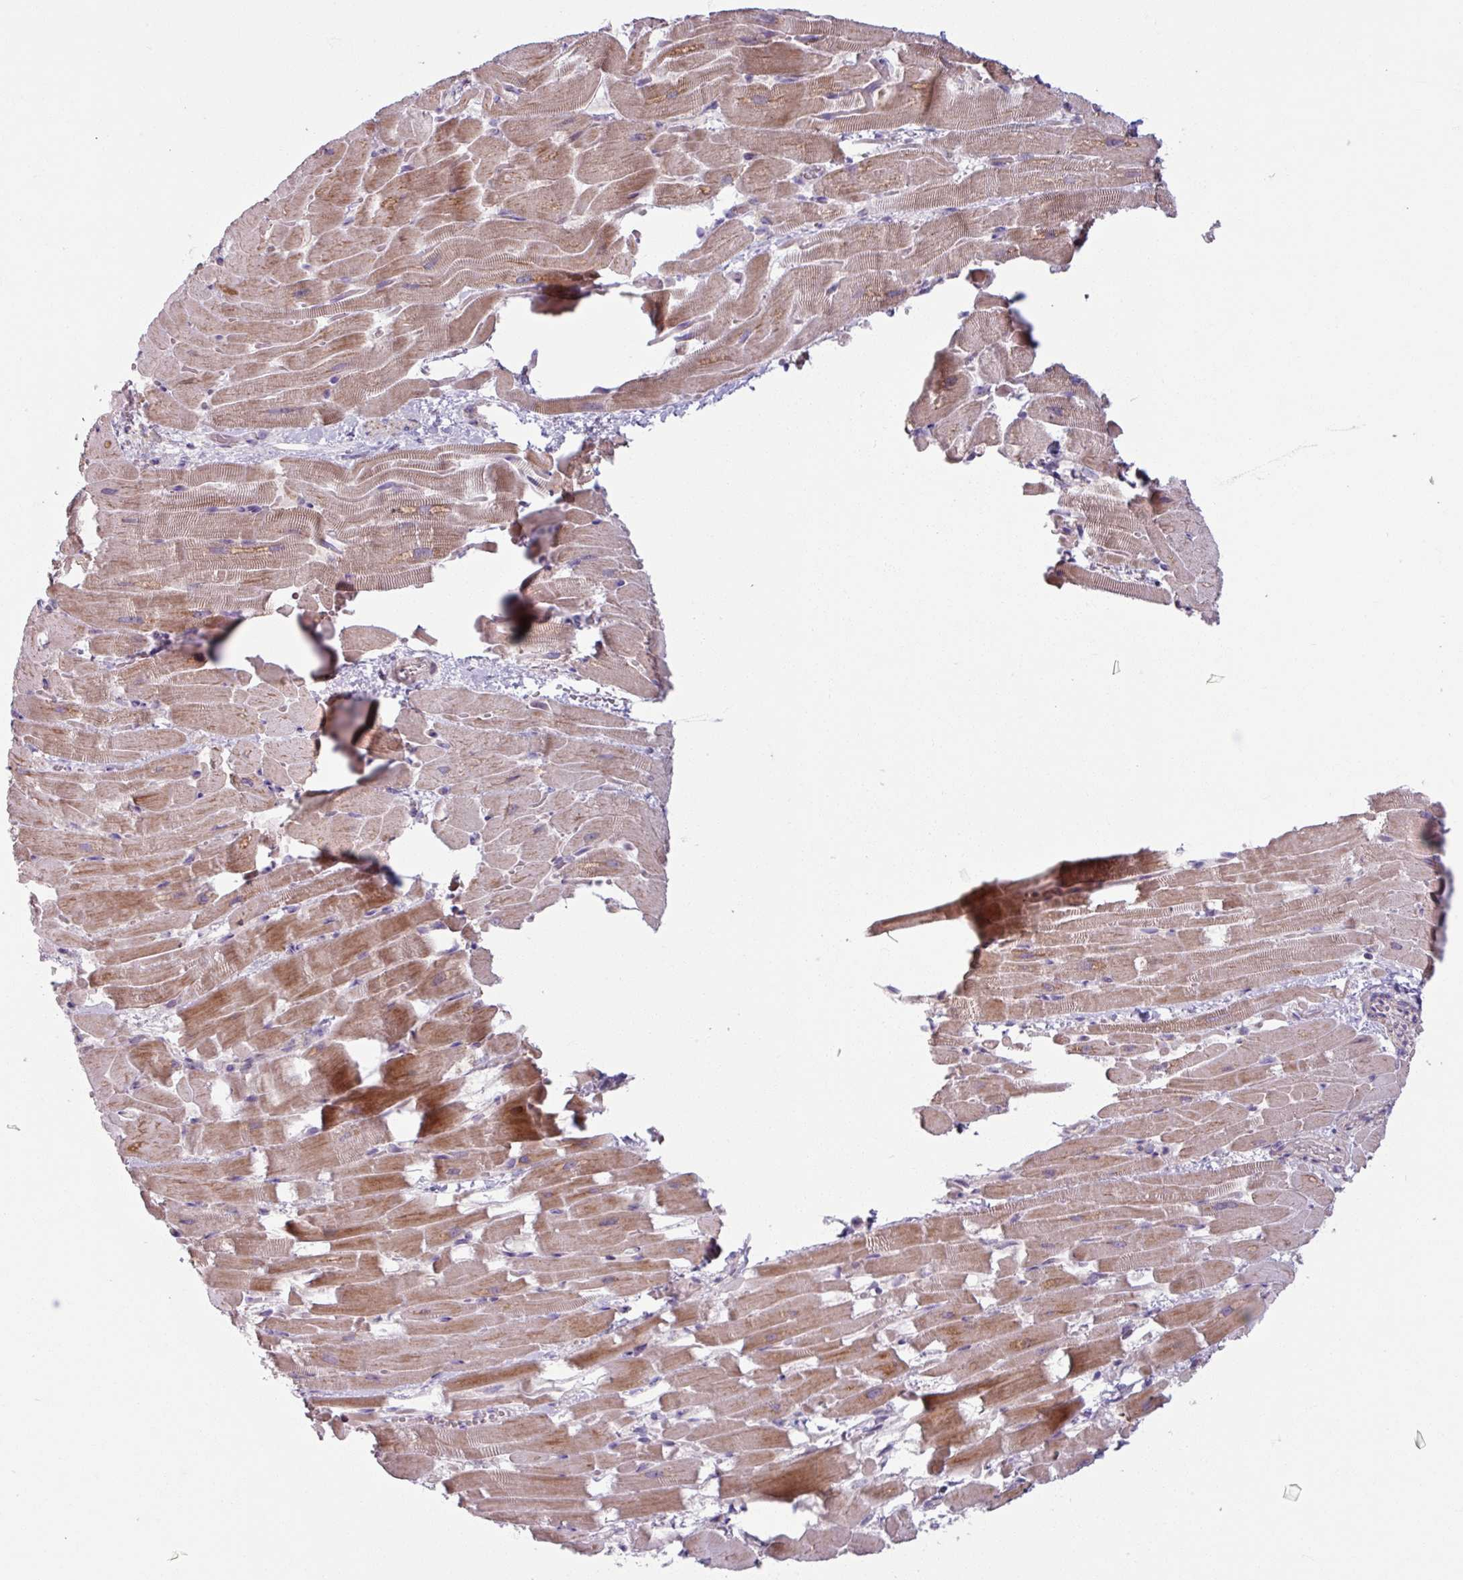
{"staining": {"intensity": "moderate", "quantity": "25%-75%", "location": "cytoplasmic/membranous"}, "tissue": "heart muscle", "cell_type": "Cardiomyocytes", "image_type": "normal", "snomed": [{"axis": "morphology", "description": "Normal tissue, NOS"}, {"axis": "topography", "description": "Heart"}], "caption": "An IHC micrograph of benign tissue is shown. Protein staining in brown labels moderate cytoplasmic/membranous positivity in heart muscle within cardiomyocytes. Using DAB (3,3'-diaminobenzidine) (brown) and hematoxylin (blue) stains, captured at high magnification using brightfield microscopy.", "gene": "OGFOD3", "patient": {"sex": "male", "age": 37}}